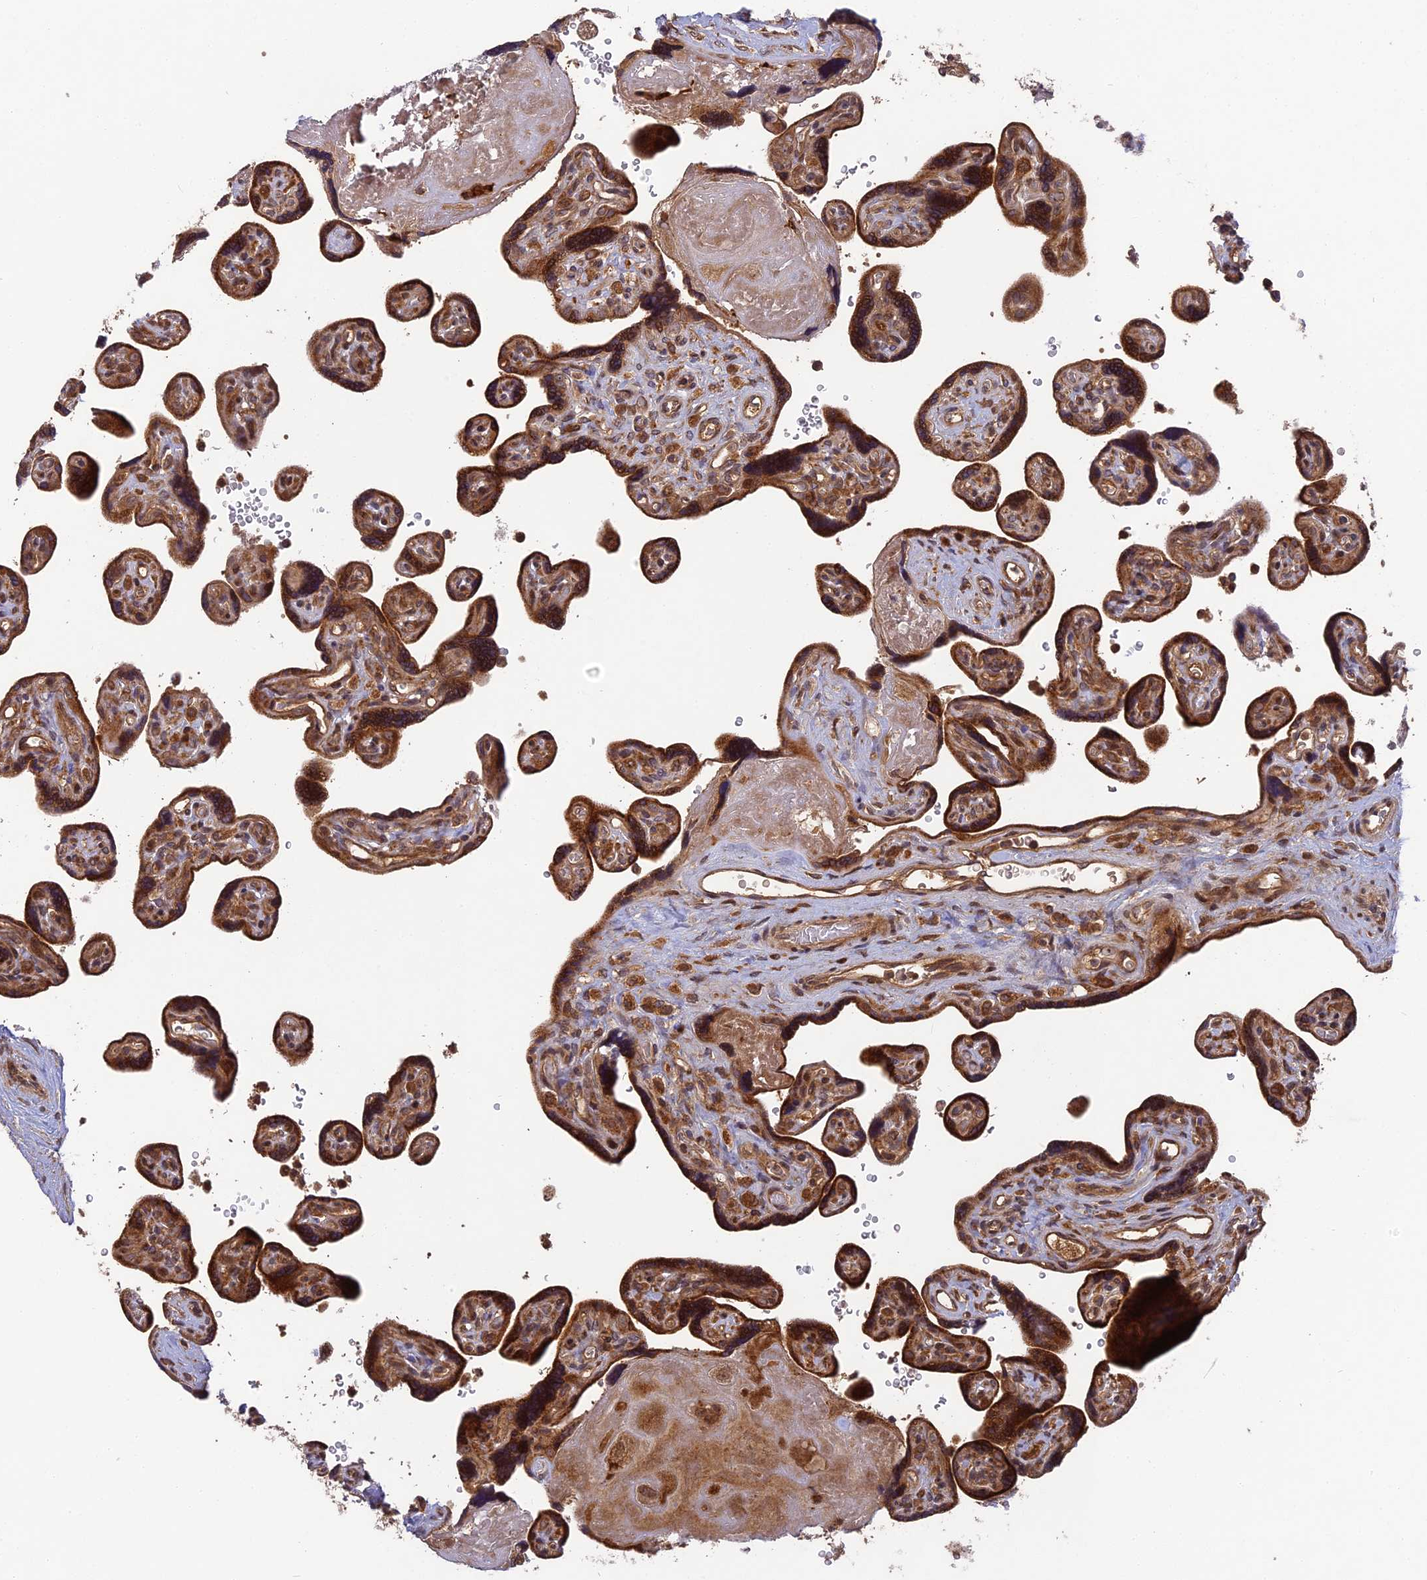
{"staining": {"intensity": "strong", "quantity": ">75%", "location": "cytoplasmic/membranous"}, "tissue": "placenta", "cell_type": "Trophoblastic cells", "image_type": "normal", "snomed": [{"axis": "morphology", "description": "Normal tissue, NOS"}, {"axis": "topography", "description": "Placenta"}], "caption": "Immunohistochemistry image of normal placenta: human placenta stained using immunohistochemistry displays high levels of strong protein expression localized specifically in the cytoplasmic/membranous of trophoblastic cells, appearing as a cytoplasmic/membranous brown color.", "gene": "TMUB2", "patient": {"sex": "female", "age": 39}}